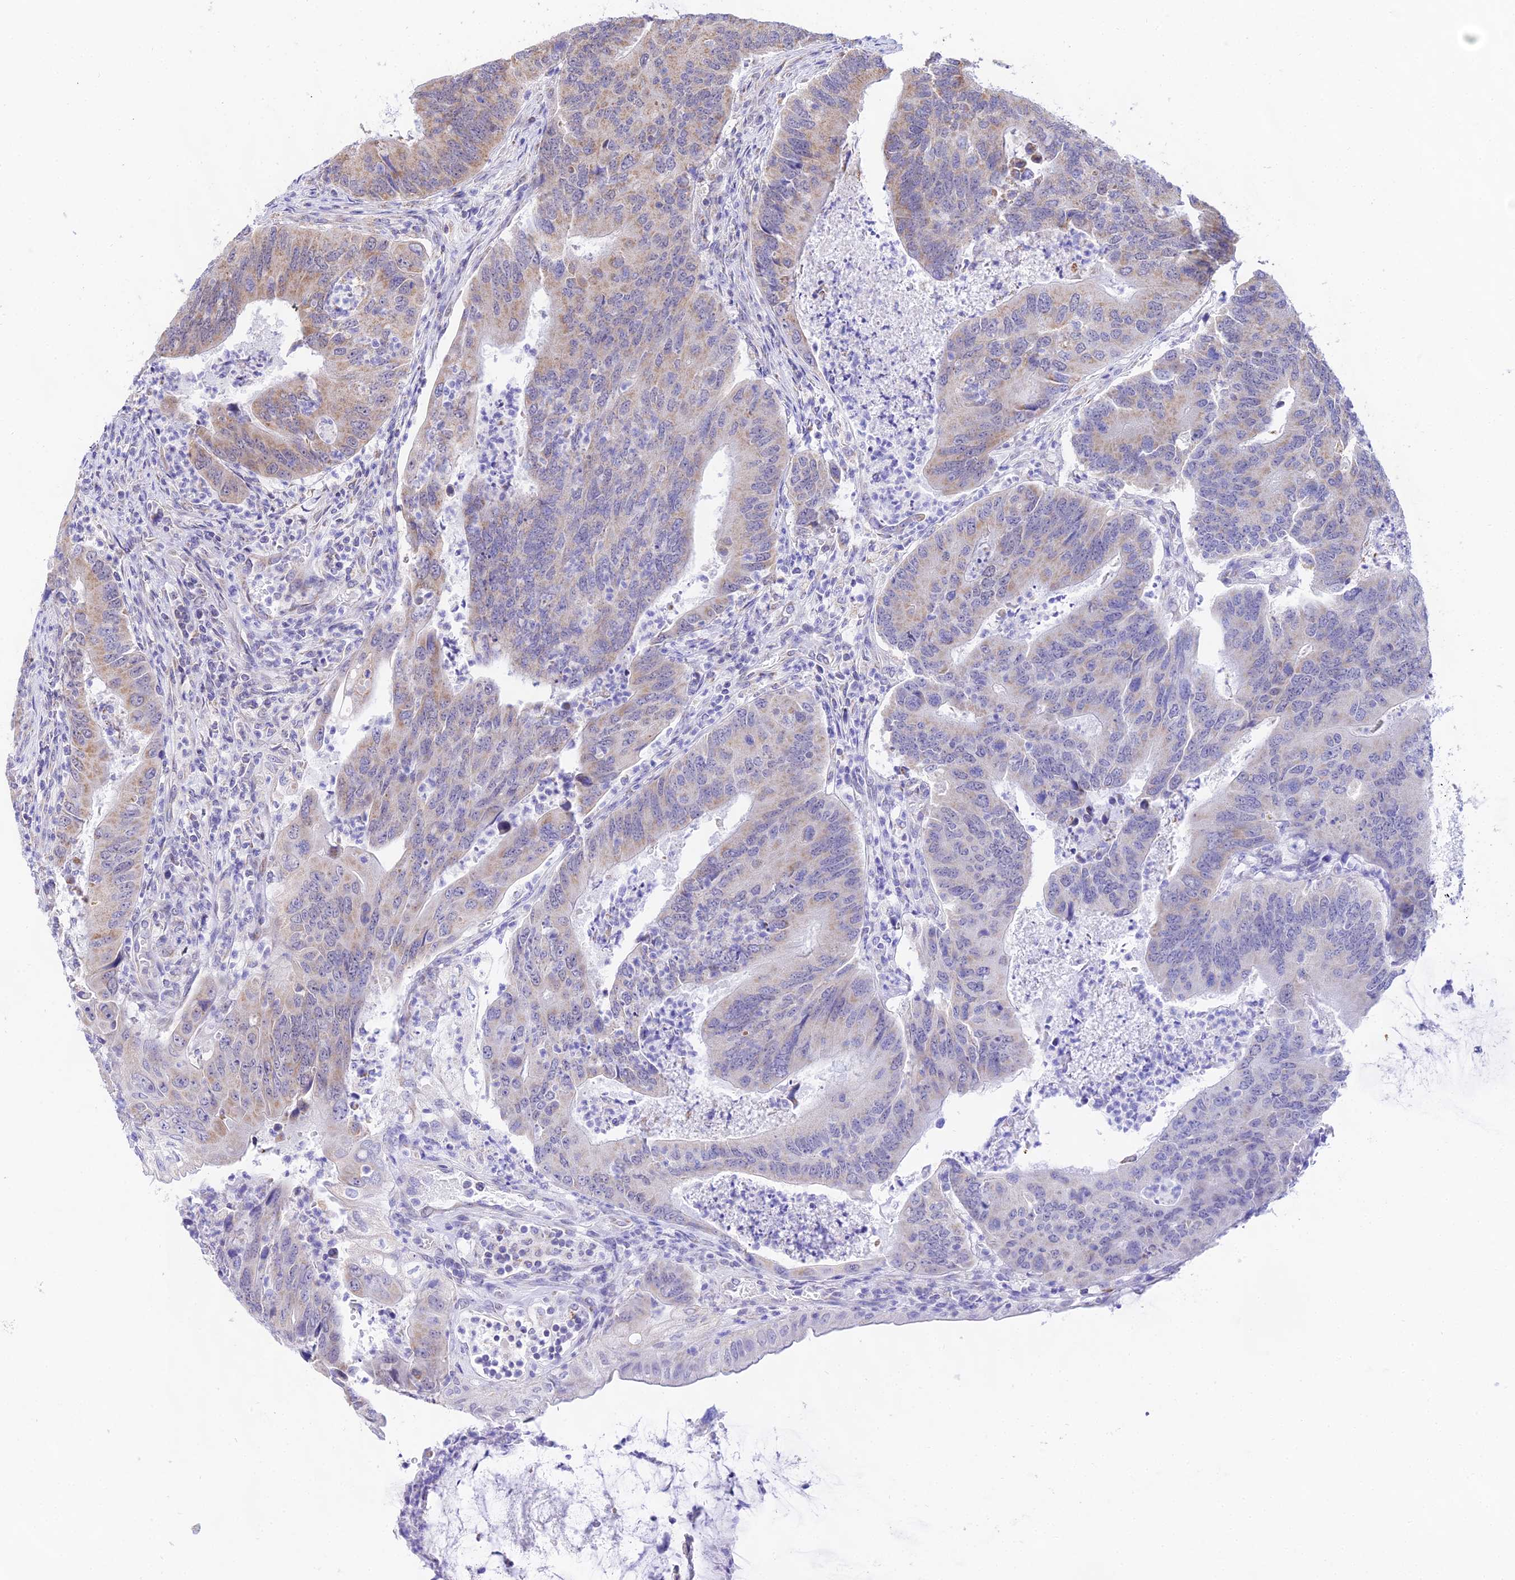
{"staining": {"intensity": "moderate", "quantity": "25%-75%", "location": "cytoplasmic/membranous"}, "tissue": "colorectal cancer", "cell_type": "Tumor cells", "image_type": "cancer", "snomed": [{"axis": "morphology", "description": "Adenocarcinoma, NOS"}, {"axis": "topography", "description": "Colon"}], "caption": "The histopathology image reveals a brown stain indicating the presence of a protein in the cytoplasmic/membranous of tumor cells in colorectal adenocarcinoma.", "gene": "ATP5PB", "patient": {"sex": "female", "age": 67}}